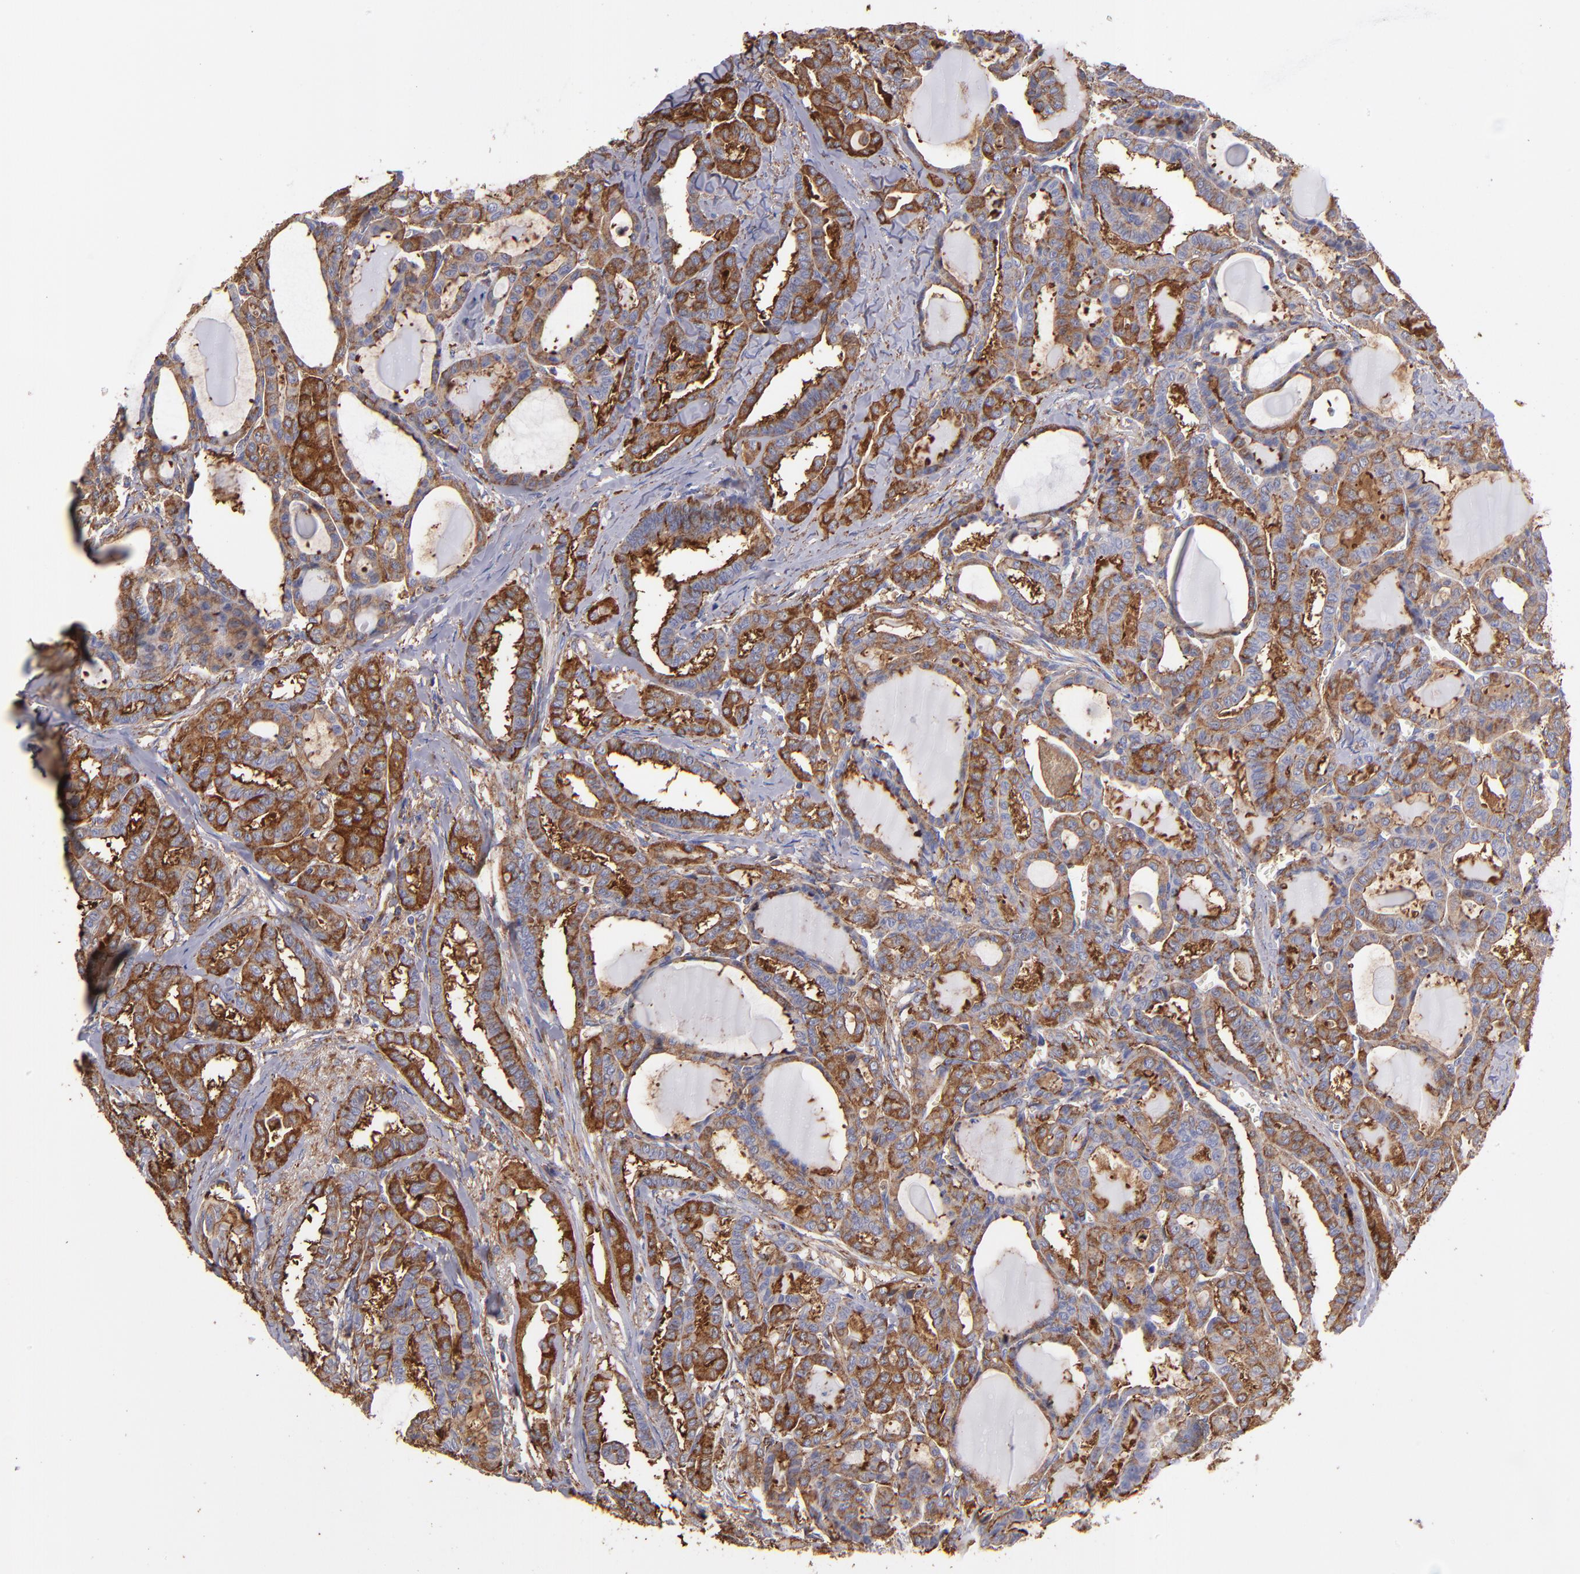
{"staining": {"intensity": "moderate", "quantity": ">75%", "location": "cytoplasmic/membranous"}, "tissue": "thyroid cancer", "cell_type": "Tumor cells", "image_type": "cancer", "snomed": [{"axis": "morphology", "description": "Carcinoma, NOS"}, {"axis": "topography", "description": "Thyroid gland"}], "caption": "Thyroid carcinoma stained with immunohistochemistry reveals moderate cytoplasmic/membranous expression in about >75% of tumor cells. The protein of interest is stained brown, and the nuclei are stained in blue (DAB IHC with brightfield microscopy, high magnification).", "gene": "MVP", "patient": {"sex": "female", "age": 91}}